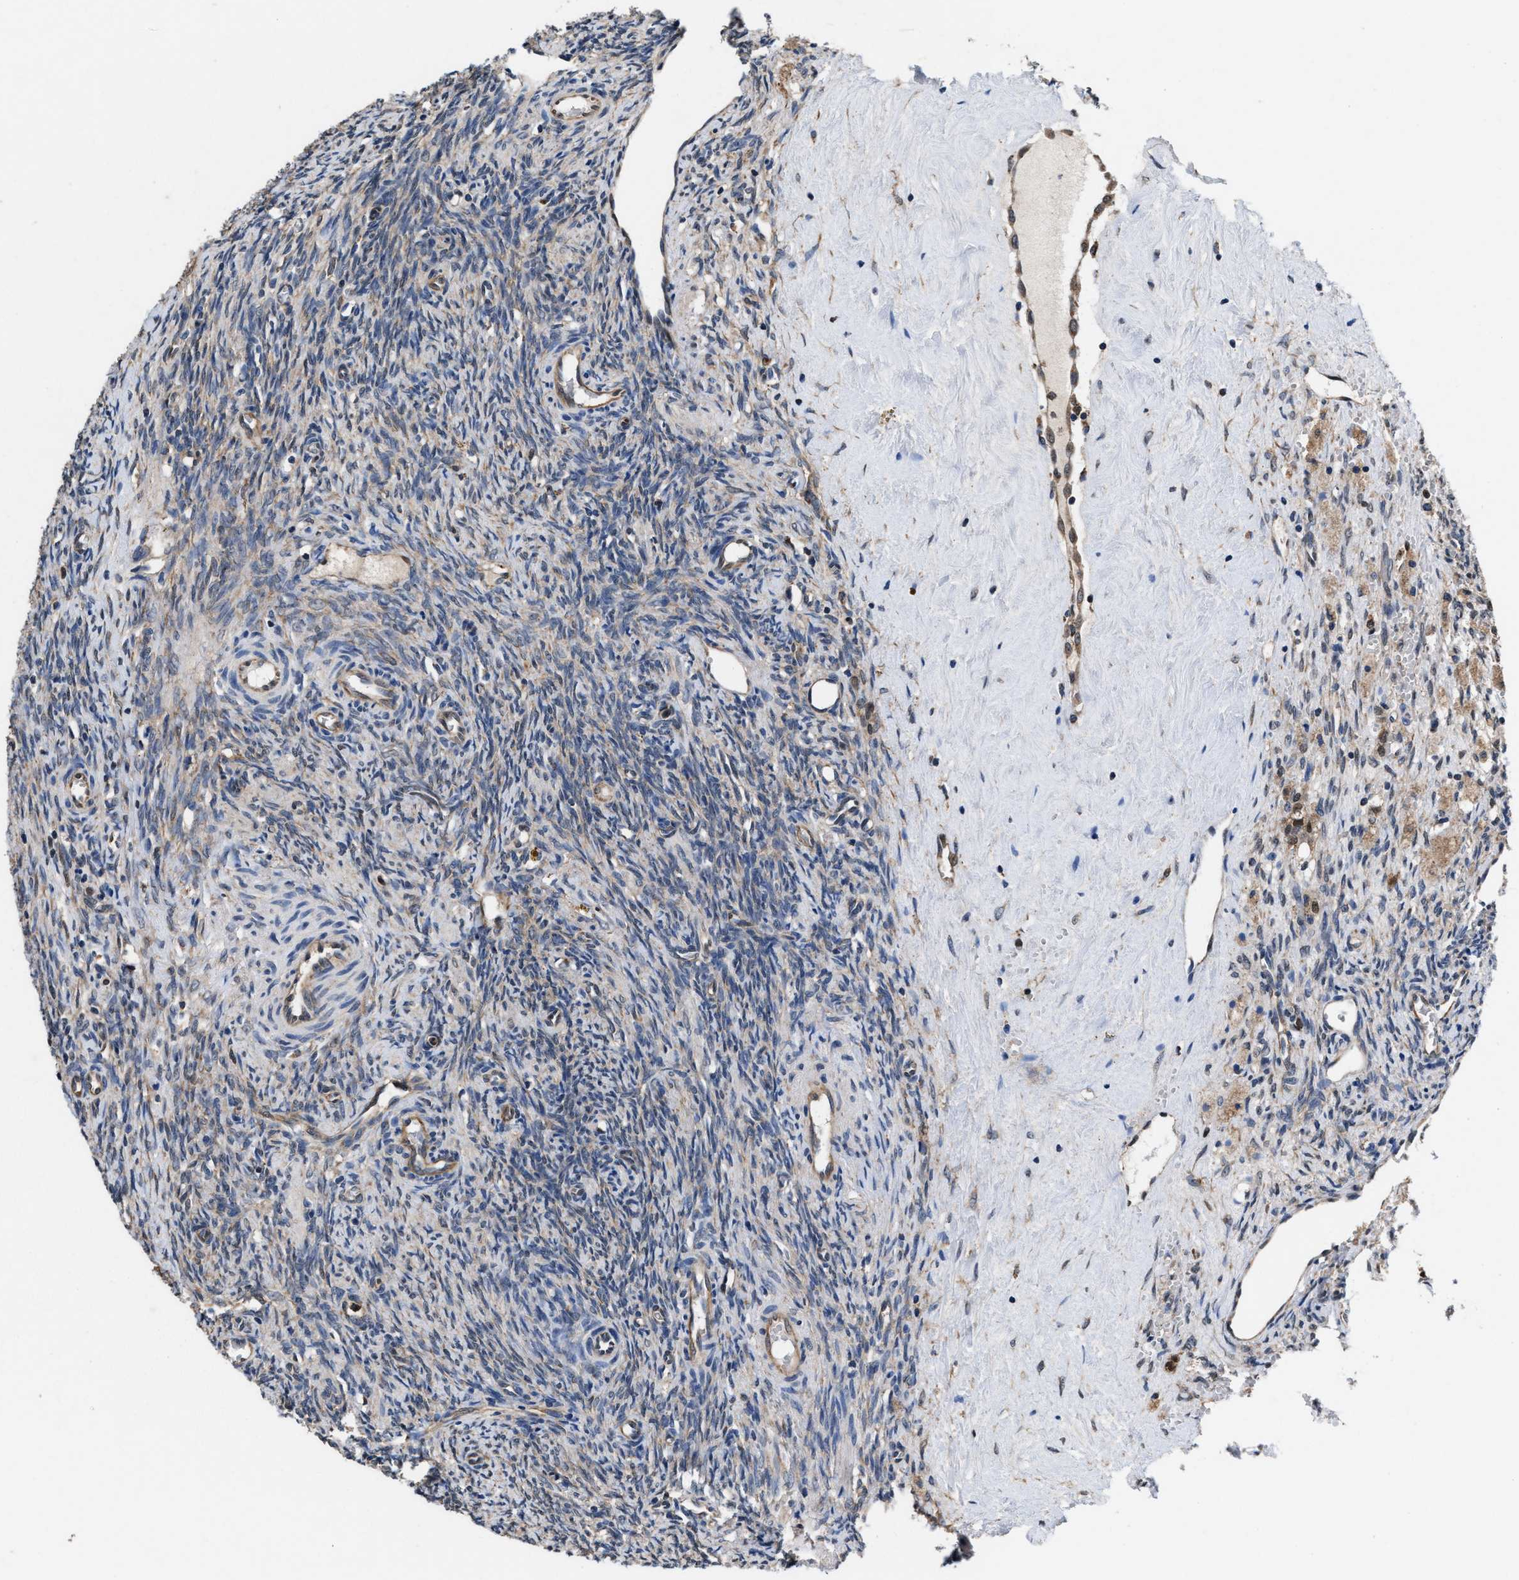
{"staining": {"intensity": "negative", "quantity": "none", "location": "none"}, "tissue": "ovary", "cell_type": "Ovarian stroma cells", "image_type": "normal", "snomed": [{"axis": "morphology", "description": "Normal tissue, NOS"}, {"axis": "topography", "description": "Ovary"}], "caption": "Image shows no protein expression in ovarian stroma cells of unremarkable ovary.", "gene": "ACLY", "patient": {"sex": "female", "age": 41}}